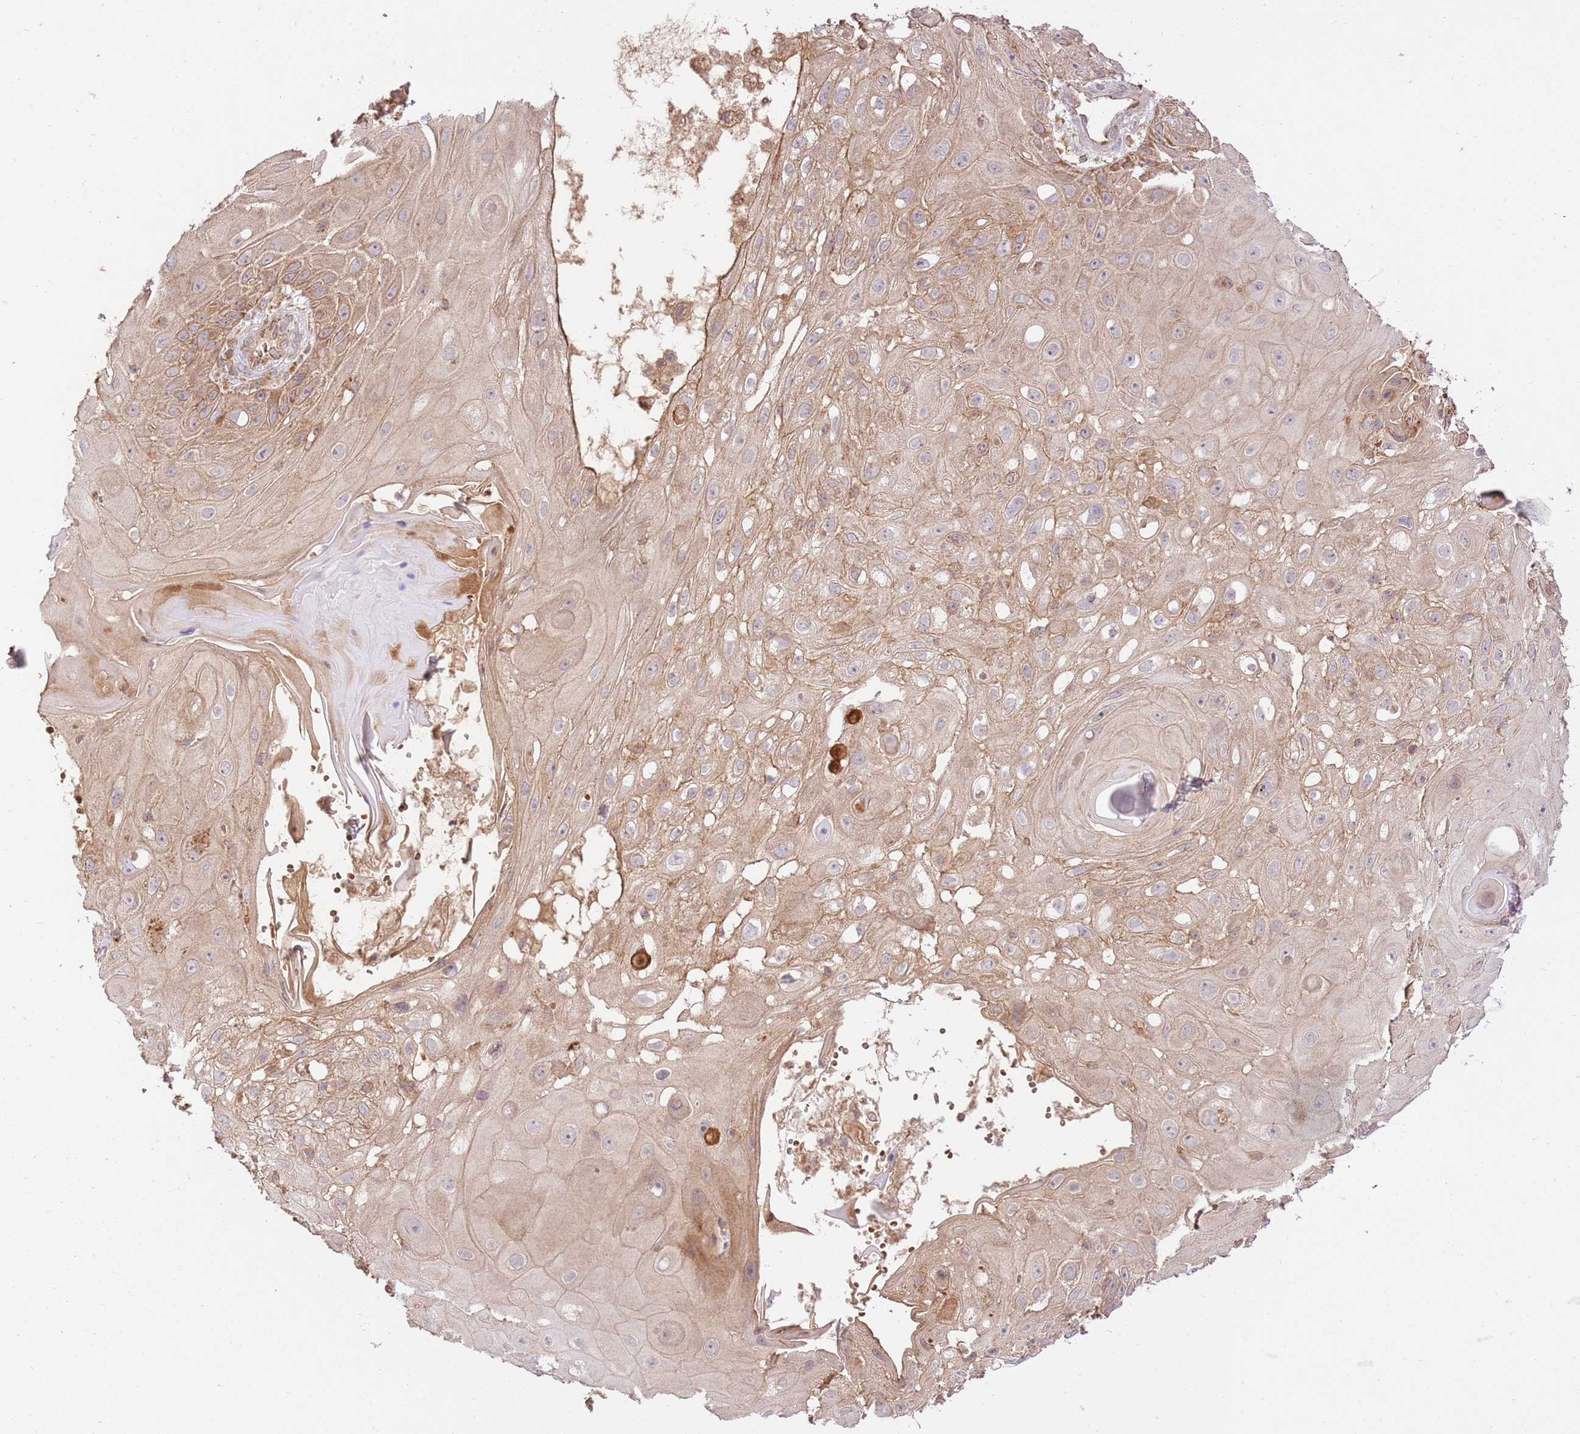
{"staining": {"intensity": "moderate", "quantity": ">75%", "location": "cytoplasmic/membranous"}, "tissue": "skin cancer", "cell_type": "Tumor cells", "image_type": "cancer", "snomed": [{"axis": "morphology", "description": "Normal tissue, NOS"}, {"axis": "morphology", "description": "Squamous cell carcinoma, NOS"}, {"axis": "topography", "description": "Skin"}, {"axis": "topography", "description": "Cartilage tissue"}], "caption": "Moderate cytoplasmic/membranous expression is appreciated in approximately >75% of tumor cells in skin squamous cell carcinoma.", "gene": "SPATA2L", "patient": {"sex": "female", "age": 79}}